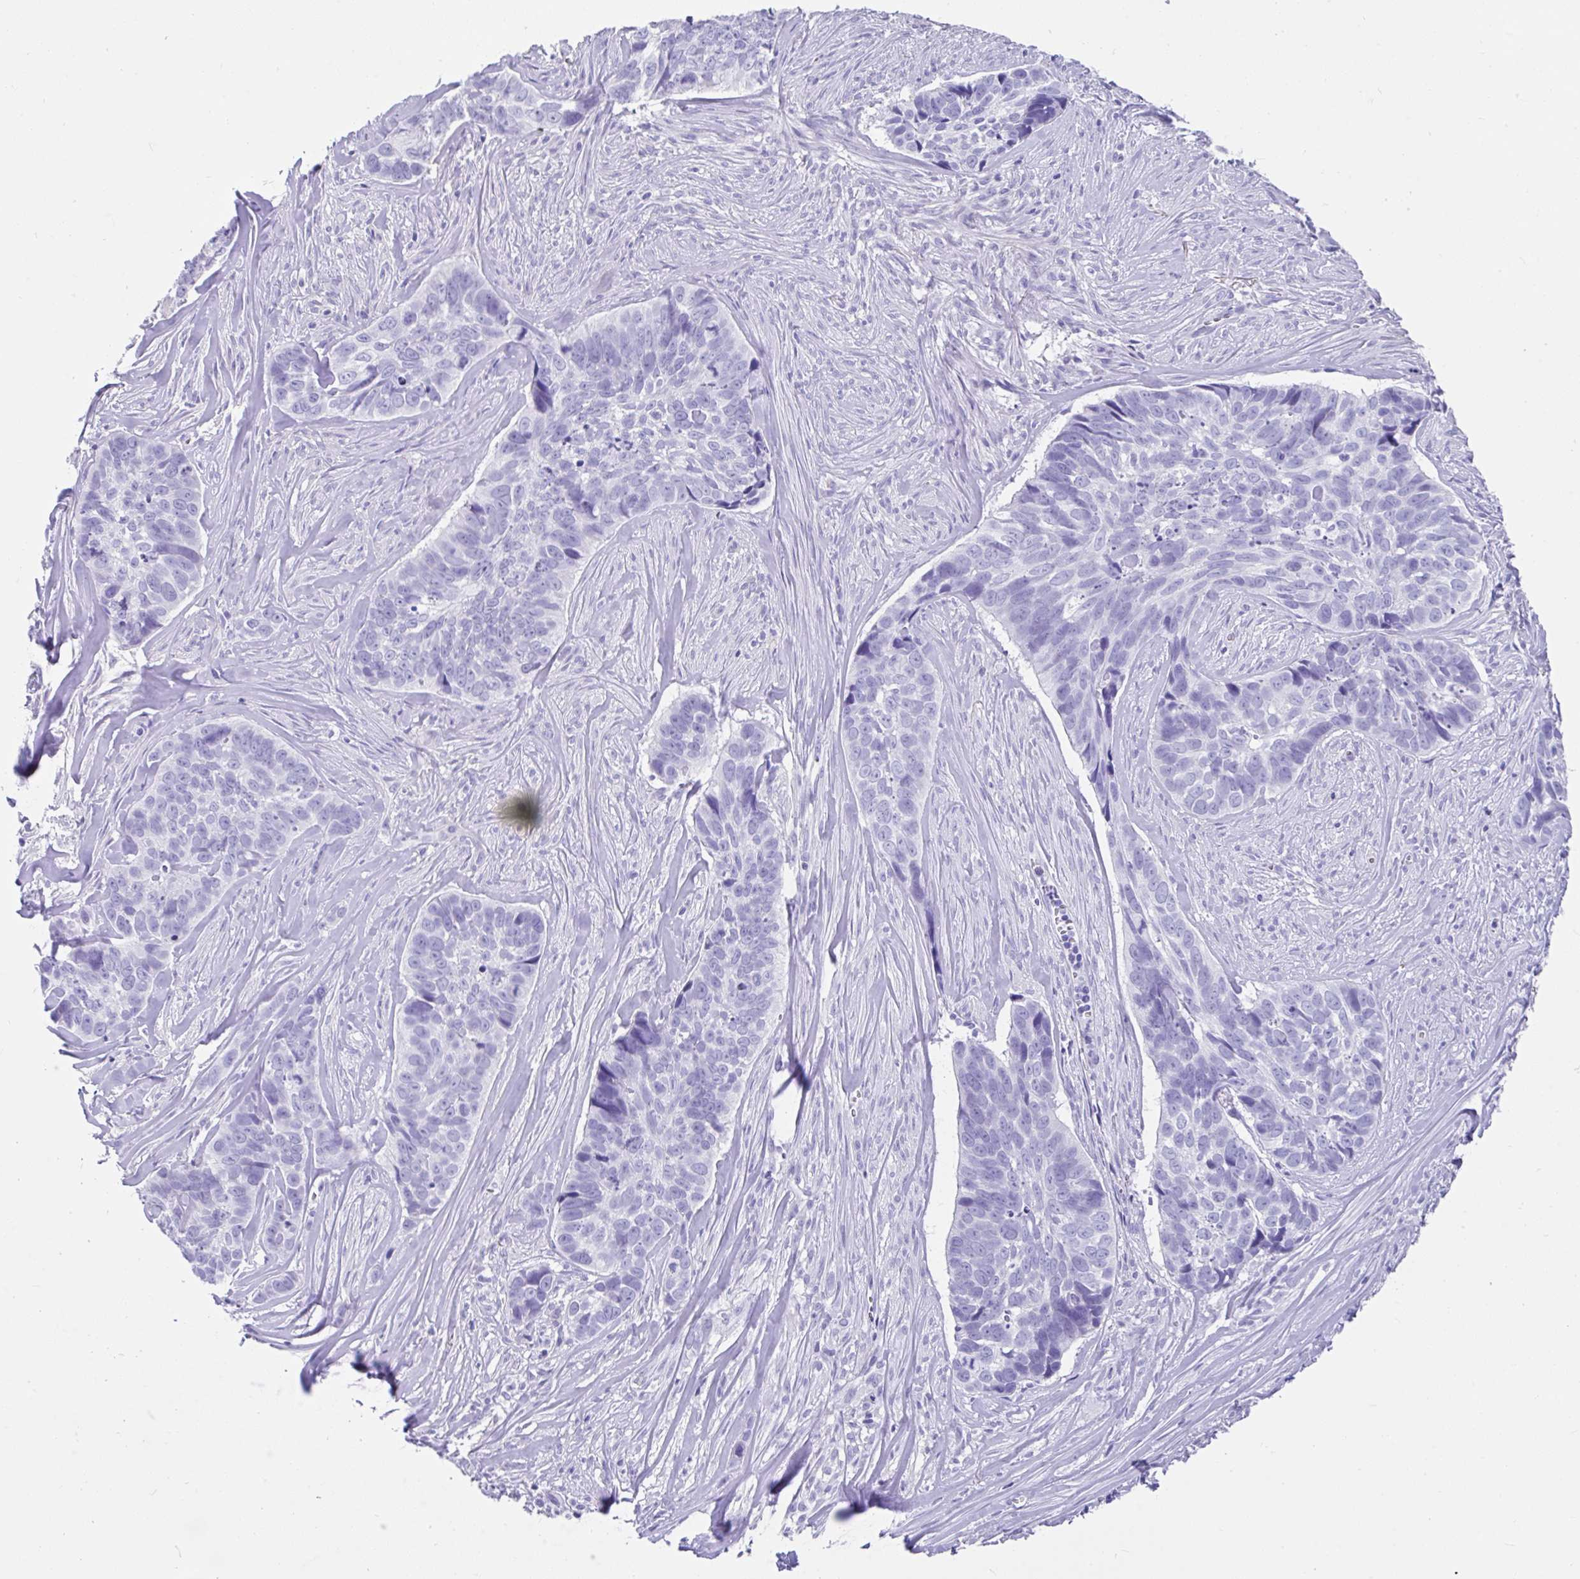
{"staining": {"intensity": "negative", "quantity": "none", "location": "none"}, "tissue": "skin cancer", "cell_type": "Tumor cells", "image_type": "cancer", "snomed": [{"axis": "morphology", "description": "Basal cell carcinoma"}, {"axis": "topography", "description": "Skin"}], "caption": "Immunohistochemistry of human skin cancer shows no positivity in tumor cells.", "gene": "FAM107A", "patient": {"sex": "female", "age": 82}}